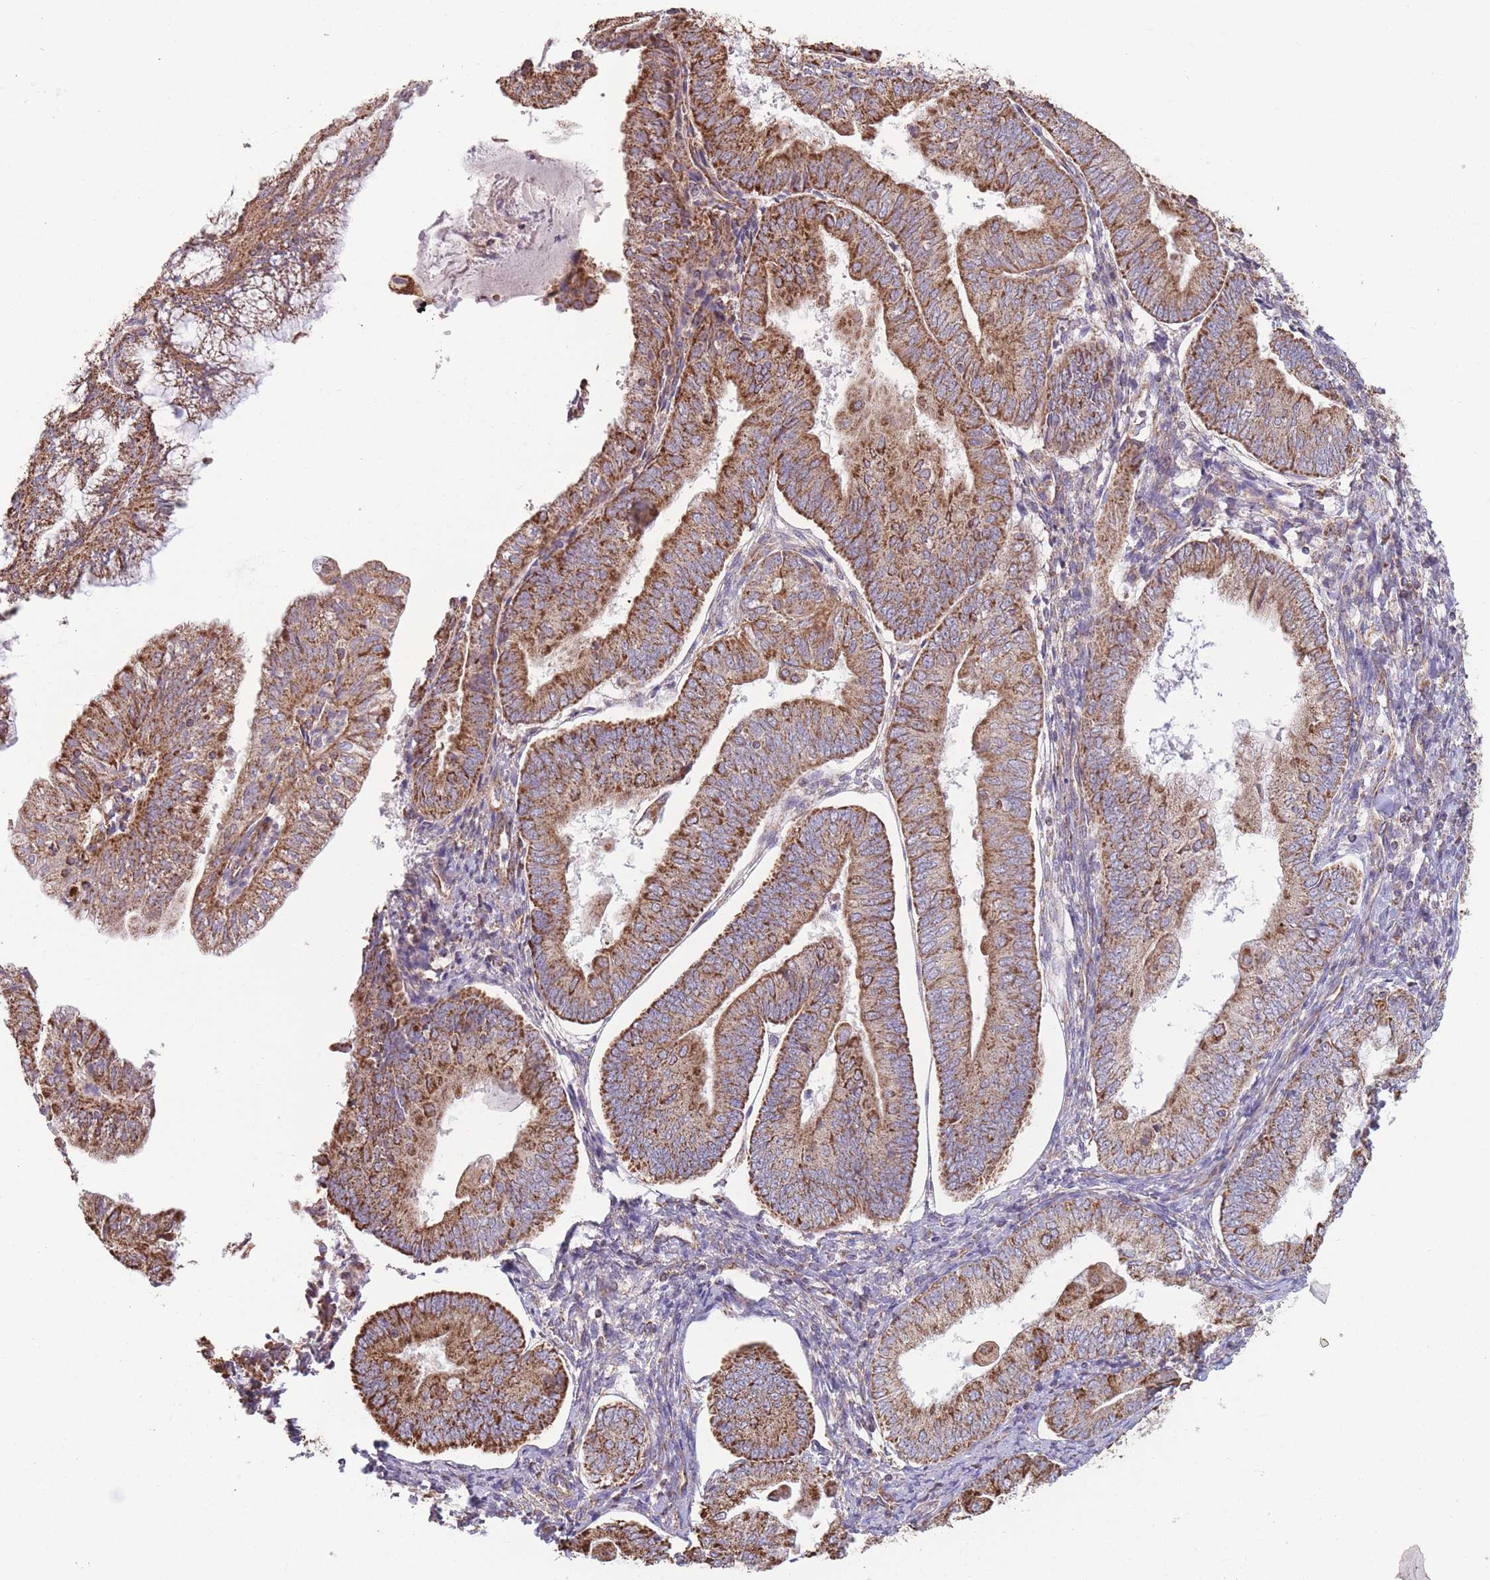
{"staining": {"intensity": "strong", "quantity": ">75%", "location": "cytoplasmic/membranous"}, "tissue": "endometrial cancer", "cell_type": "Tumor cells", "image_type": "cancer", "snomed": [{"axis": "morphology", "description": "Adenocarcinoma, NOS"}, {"axis": "topography", "description": "Endometrium"}], "caption": "Protein staining by immunohistochemistry demonstrates strong cytoplasmic/membranous staining in approximately >75% of tumor cells in endometrial adenocarcinoma. (IHC, brightfield microscopy, high magnification).", "gene": "KIF16B", "patient": {"sex": "female", "age": 55}}